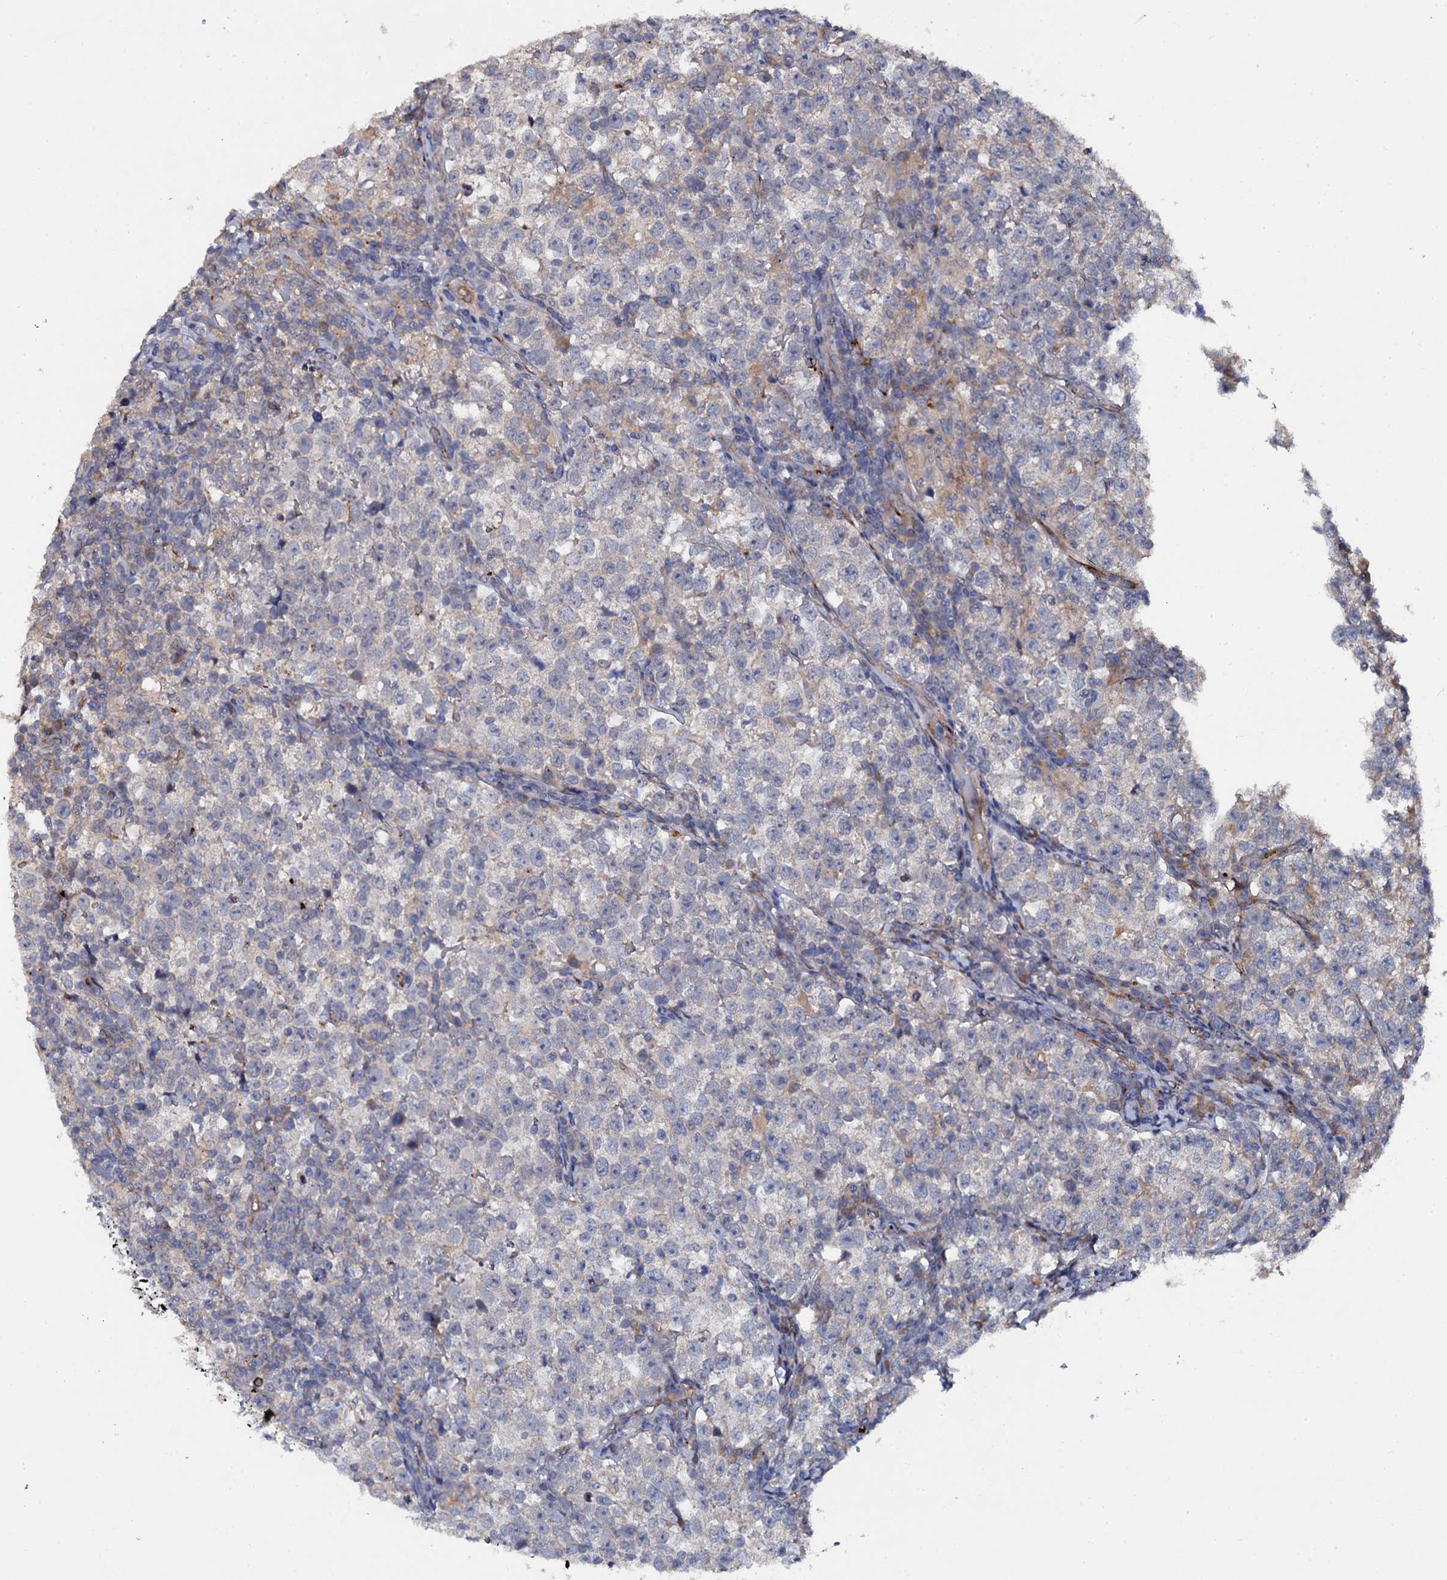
{"staining": {"intensity": "weak", "quantity": "<25%", "location": "cytoplasmic/membranous"}, "tissue": "testis cancer", "cell_type": "Tumor cells", "image_type": "cancer", "snomed": [{"axis": "morphology", "description": "Normal tissue, NOS"}, {"axis": "morphology", "description": "Seminoma, NOS"}, {"axis": "topography", "description": "Testis"}], "caption": "IHC of human testis cancer (seminoma) displays no expression in tumor cells.", "gene": "LRRC28", "patient": {"sex": "male", "age": 43}}